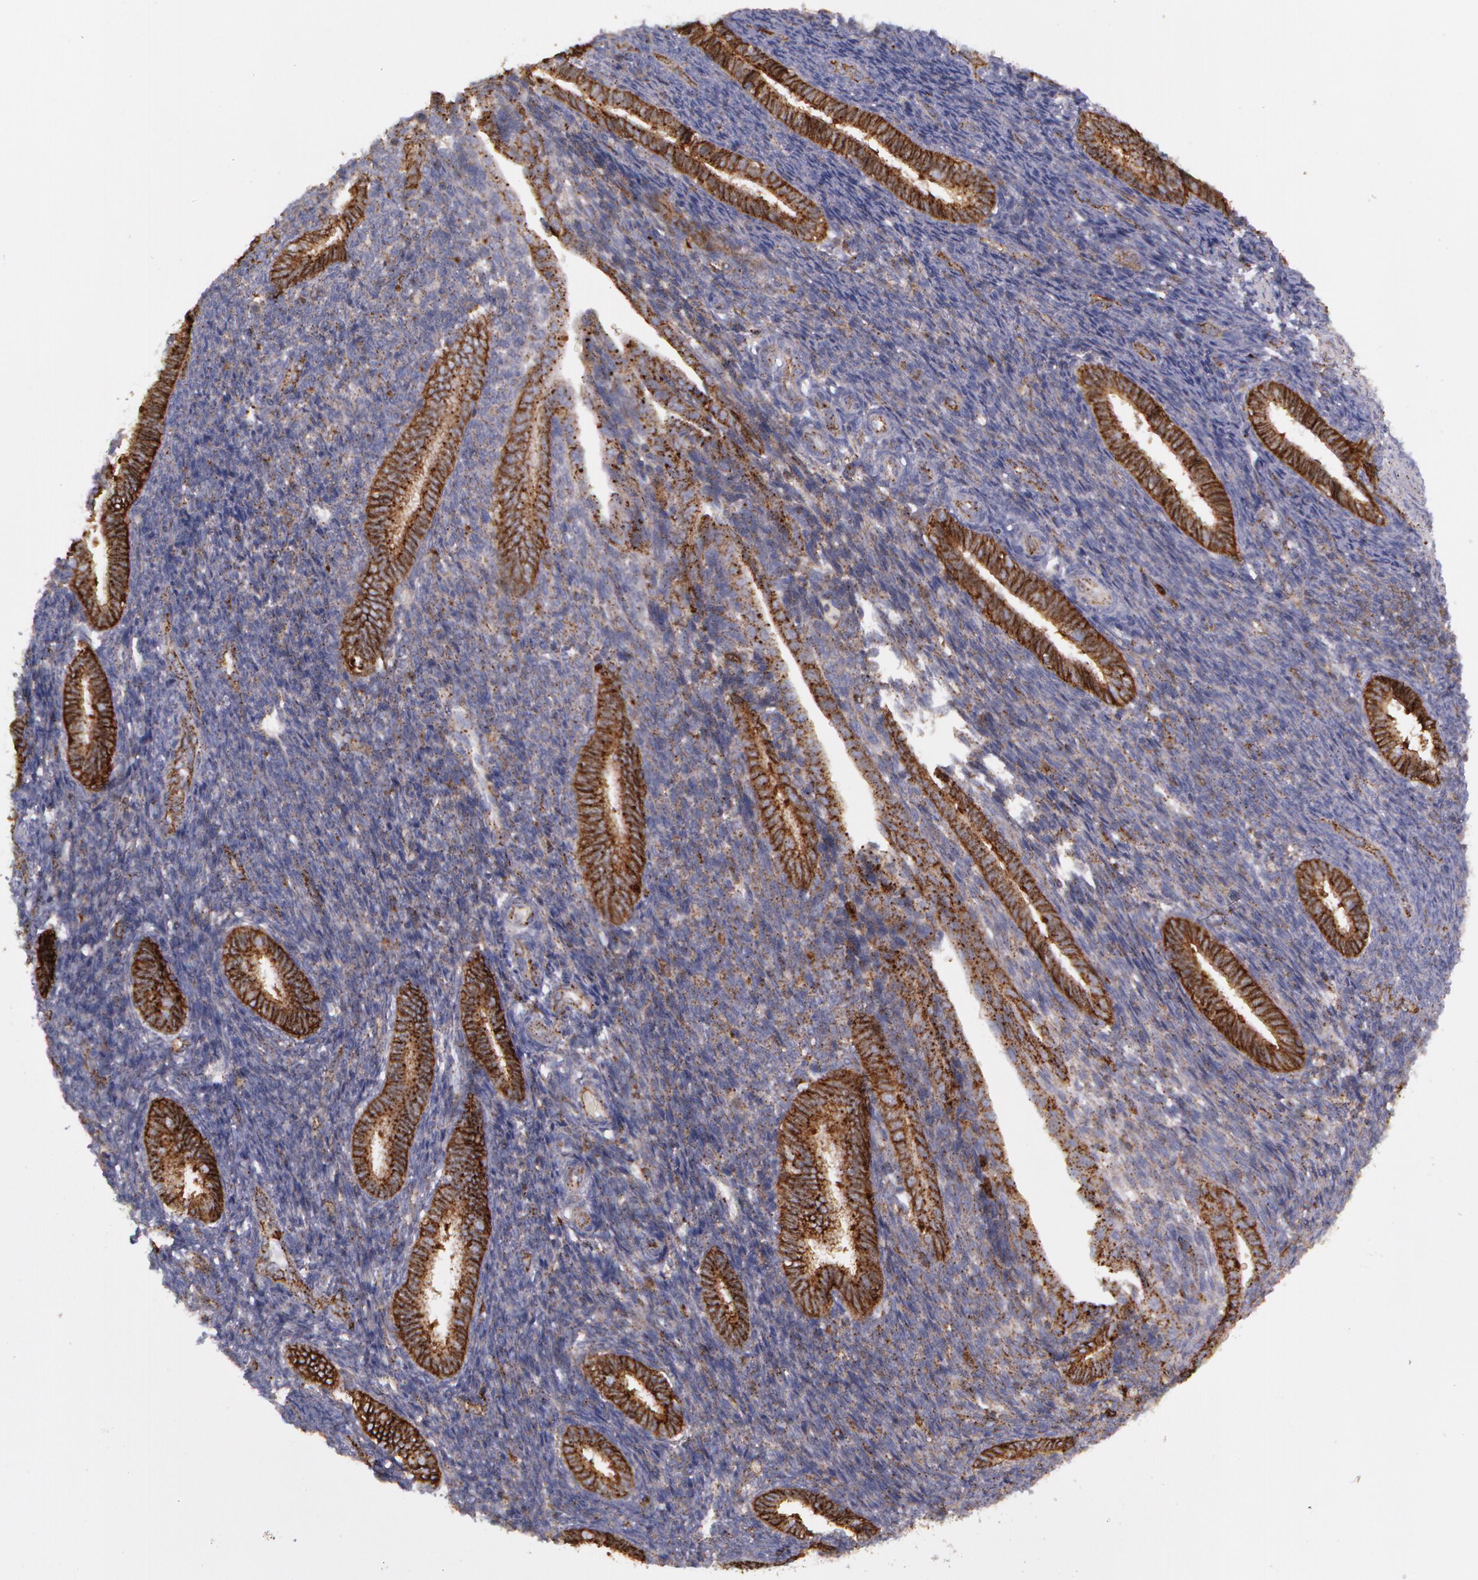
{"staining": {"intensity": "weak", "quantity": ">75%", "location": "cytoplasmic/membranous"}, "tissue": "endometrium", "cell_type": "Cells in endometrial stroma", "image_type": "normal", "snomed": [{"axis": "morphology", "description": "Normal tissue, NOS"}, {"axis": "topography", "description": "Endometrium"}], "caption": "This micrograph reveals immunohistochemistry (IHC) staining of unremarkable human endometrium, with low weak cytoplasmic/membranous staining in approximately >75% of cells in endometrial stroma.", "gene": "FLOT2", "patient": {"sex": "female", "age": 27}}